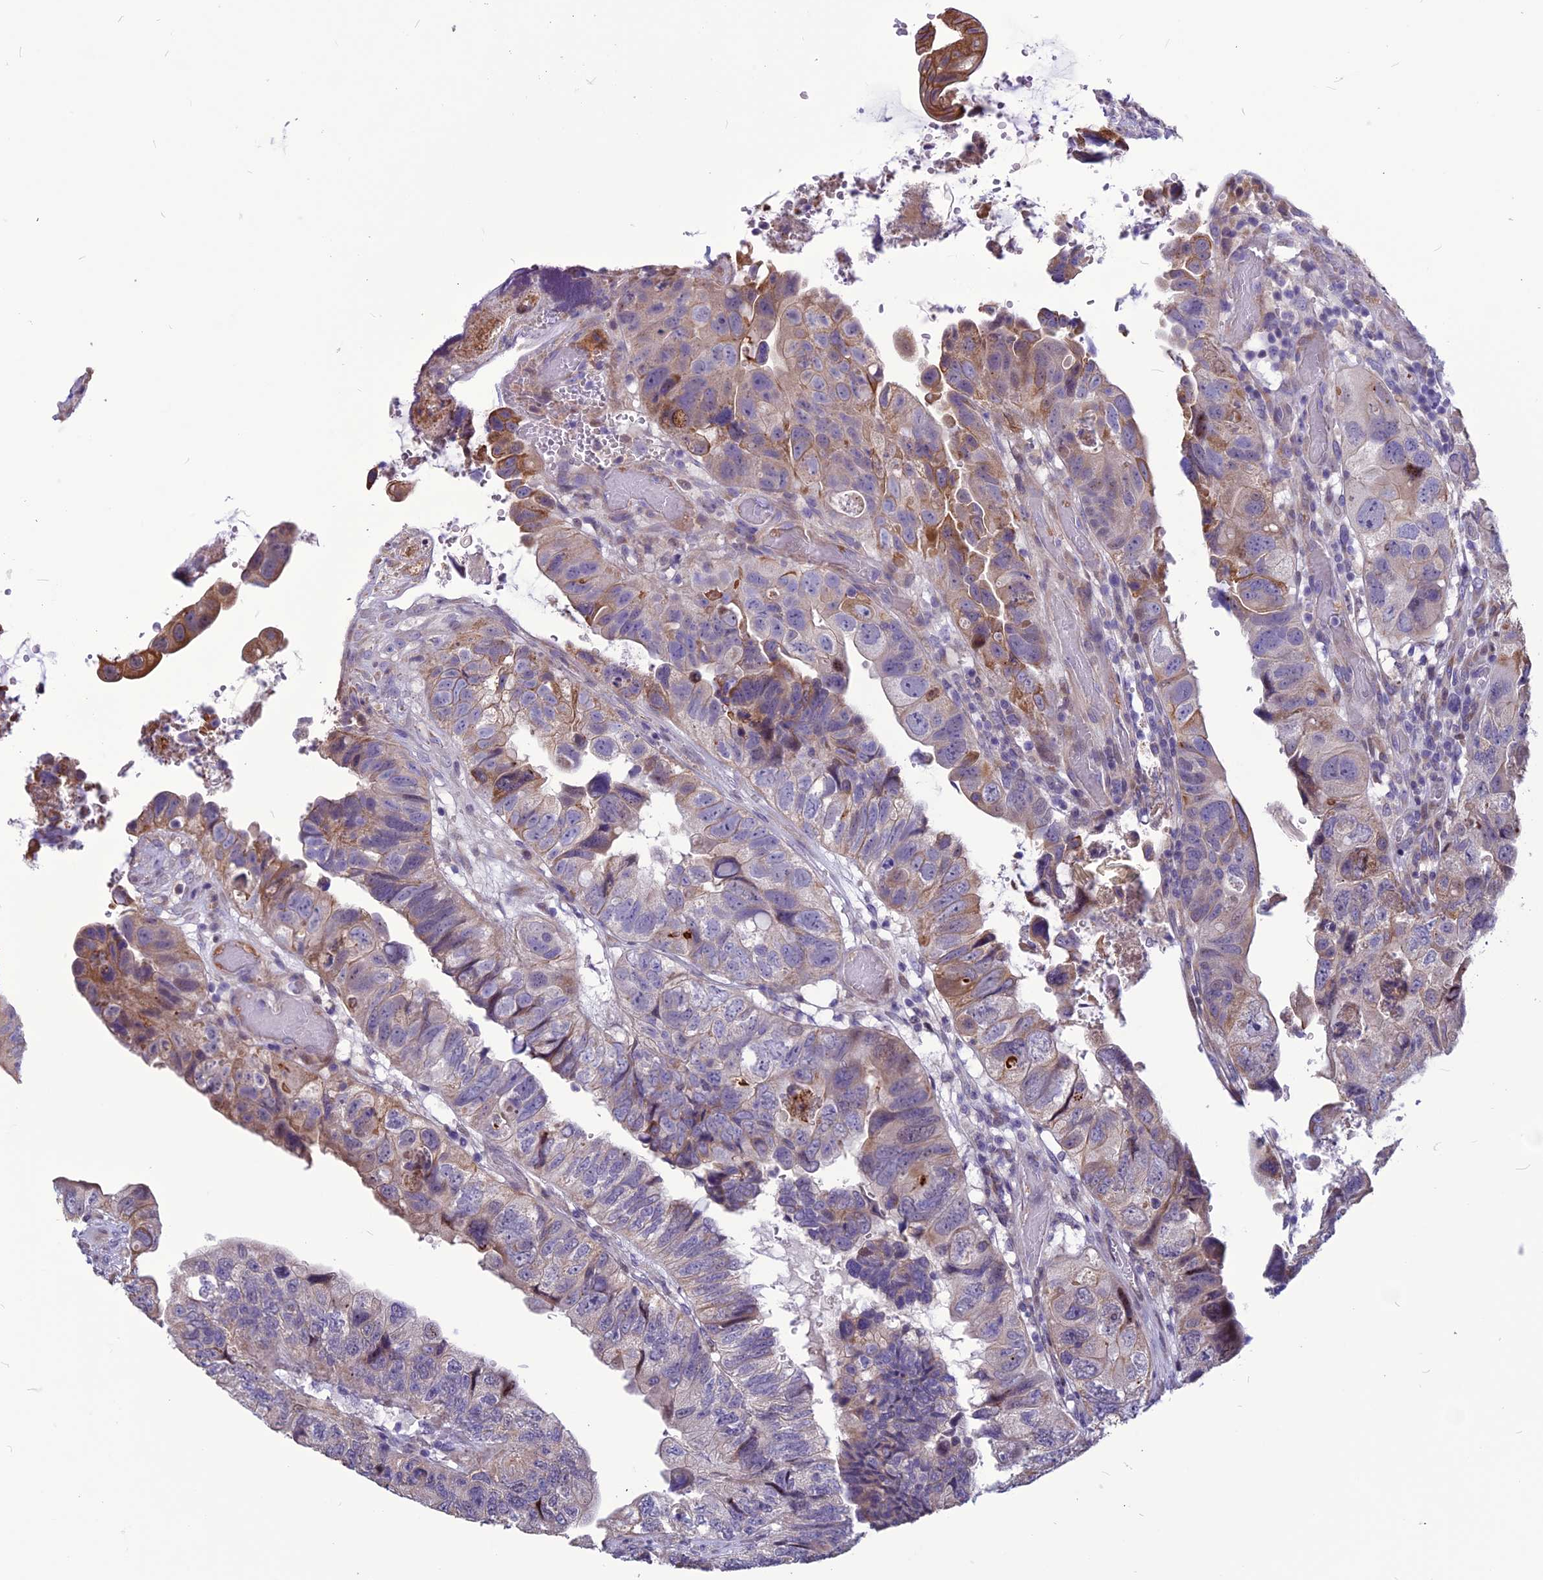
{"staining": {"intensity": "moderate", "quantity": "<25%", "location": "cytoplasmic/membranous"}, "tissue": "colorectal cancer", "cell_type": "Tumor cells", "image_type": "cancer", "snomed": [{"axis": "morphology", "description": "Adenocarcinoma, NOS"}, {"axis": "topography", "description": "Rectum"}], "caption": "This histopathology image demonstrates adenocarcinoma (colorectal) stained with immunohistochemistry (IHC) to label a protein in brown. The cytoplasmic/membranous of tumor cells show moderate positivity for the protein. Nuclei are counter-stained blue.", "gene": "SPG21", "patient": {"sex": "male", "age": 63}}